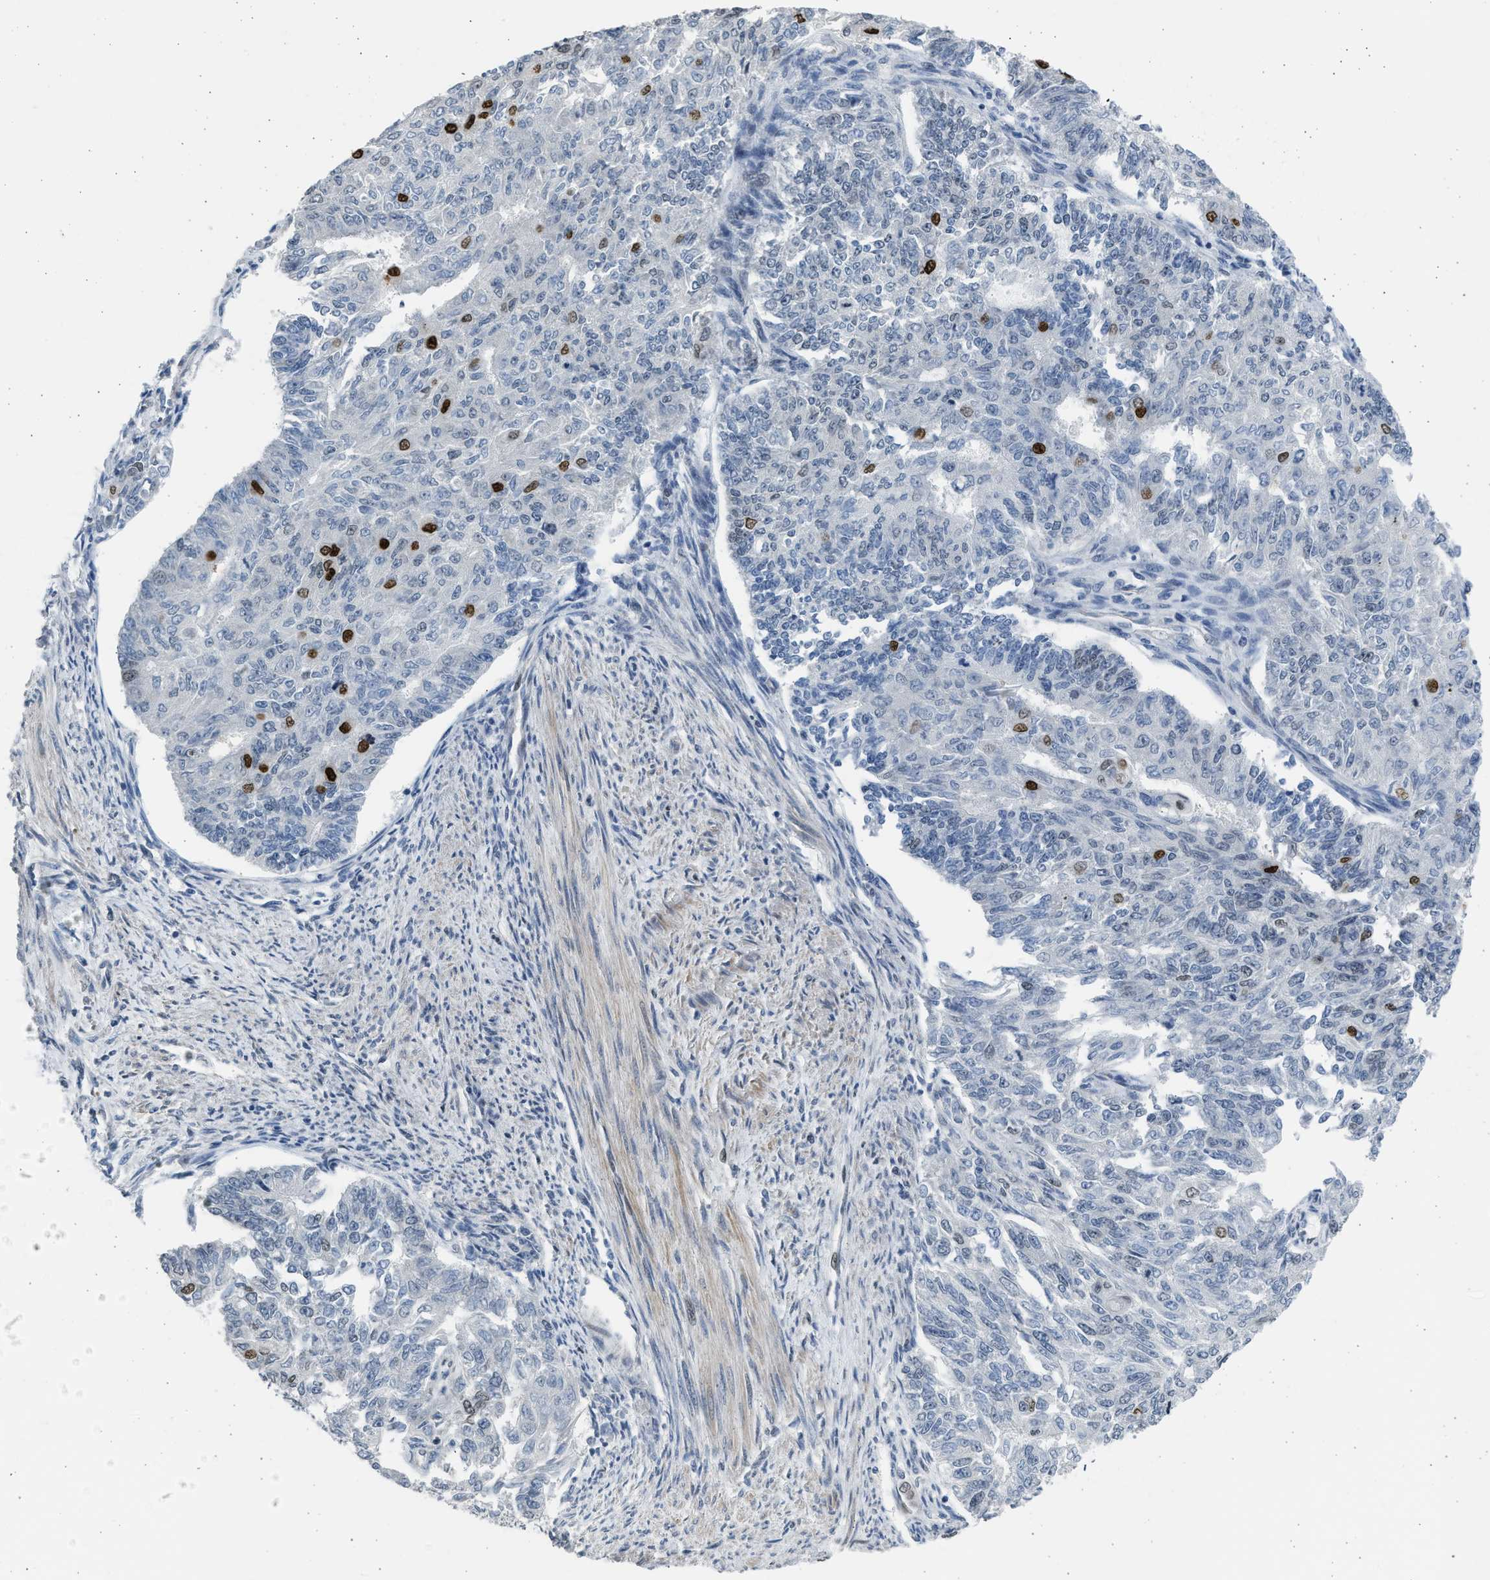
{"staining": {"intensity": "moderate", "quantity": "<25%", "location": "nuclear"}, "tissue": "endometrial cancer", "cell_type": "Tumor cells", "image_type": "cancer", "snomed": [{"axis": "morphology", "description": "Adenocarcinoma, NOS"}, {"axis": "topography", "description": "Endometrium"}], "caption": "Immunohistochemical staining of endometrial cancer (adenocarcinoma) displays low levels of moderate nuclear protein positivity in about <25% of tumor cells.", "gene": "HMGN3", "patient": {"sex": "female", "age": 32}}